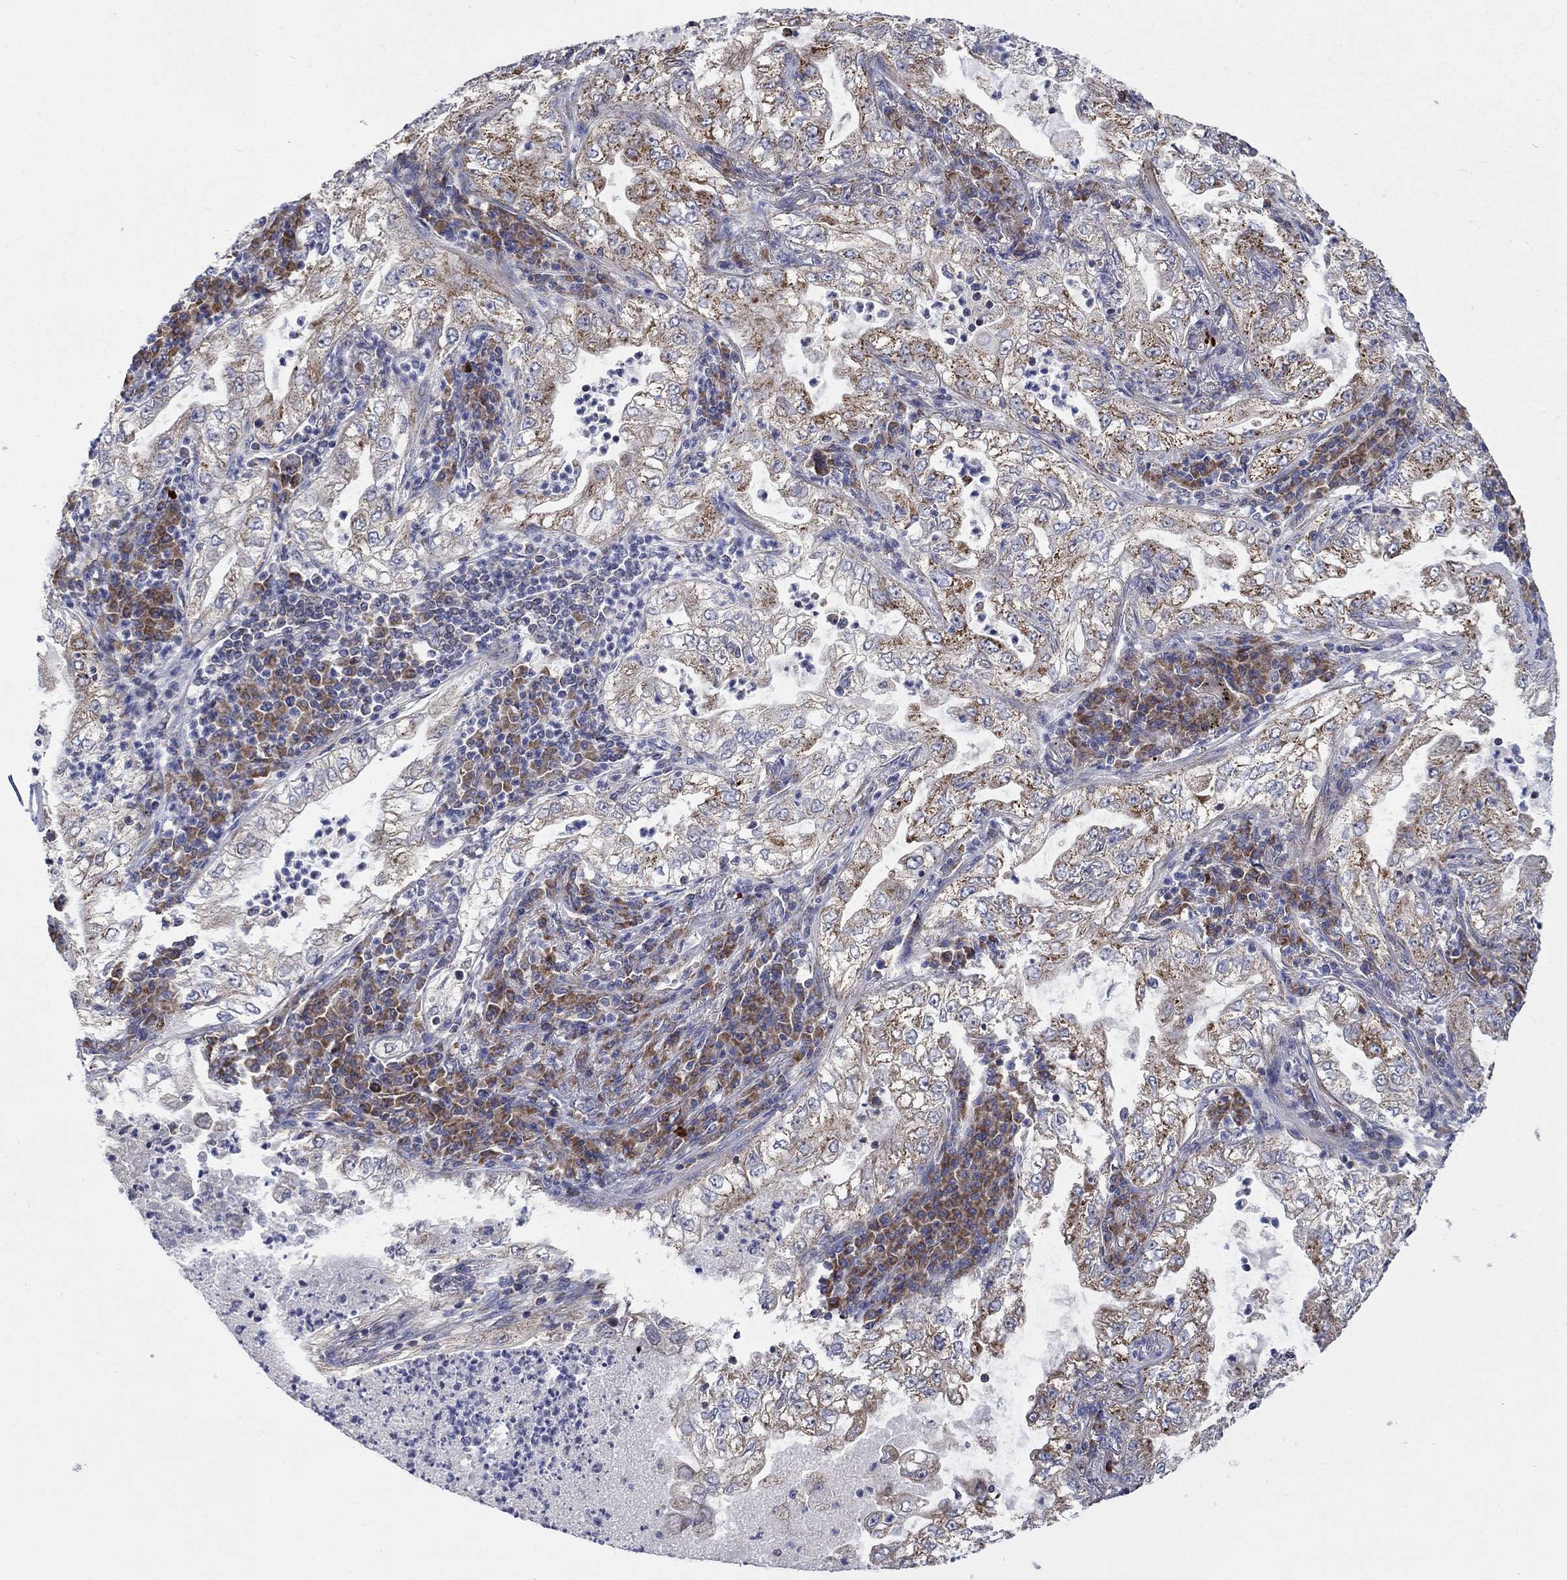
{"staining": {"intensity": "strong", "quantity": "<25%", "location": "cytoplasmic/membranous"}, "tissue": "lung cancer", "cell_type": "Tumor cells", "image_type": "cancer", "snomed": [{"axis": "morphology", "description": "Adenocarcinoma, NOS"}, {"axis": "topography", "description": "Lung"}], "caption": "This is a photomicrograph of immunohistochemistry (IHC) staining of adenocarcinoma (lung), which shows strong staining in the cytoplasmic/membranous of tumor cells.", "gene": "RPLP0", "patient": {"sex": "female", "age": 73}}